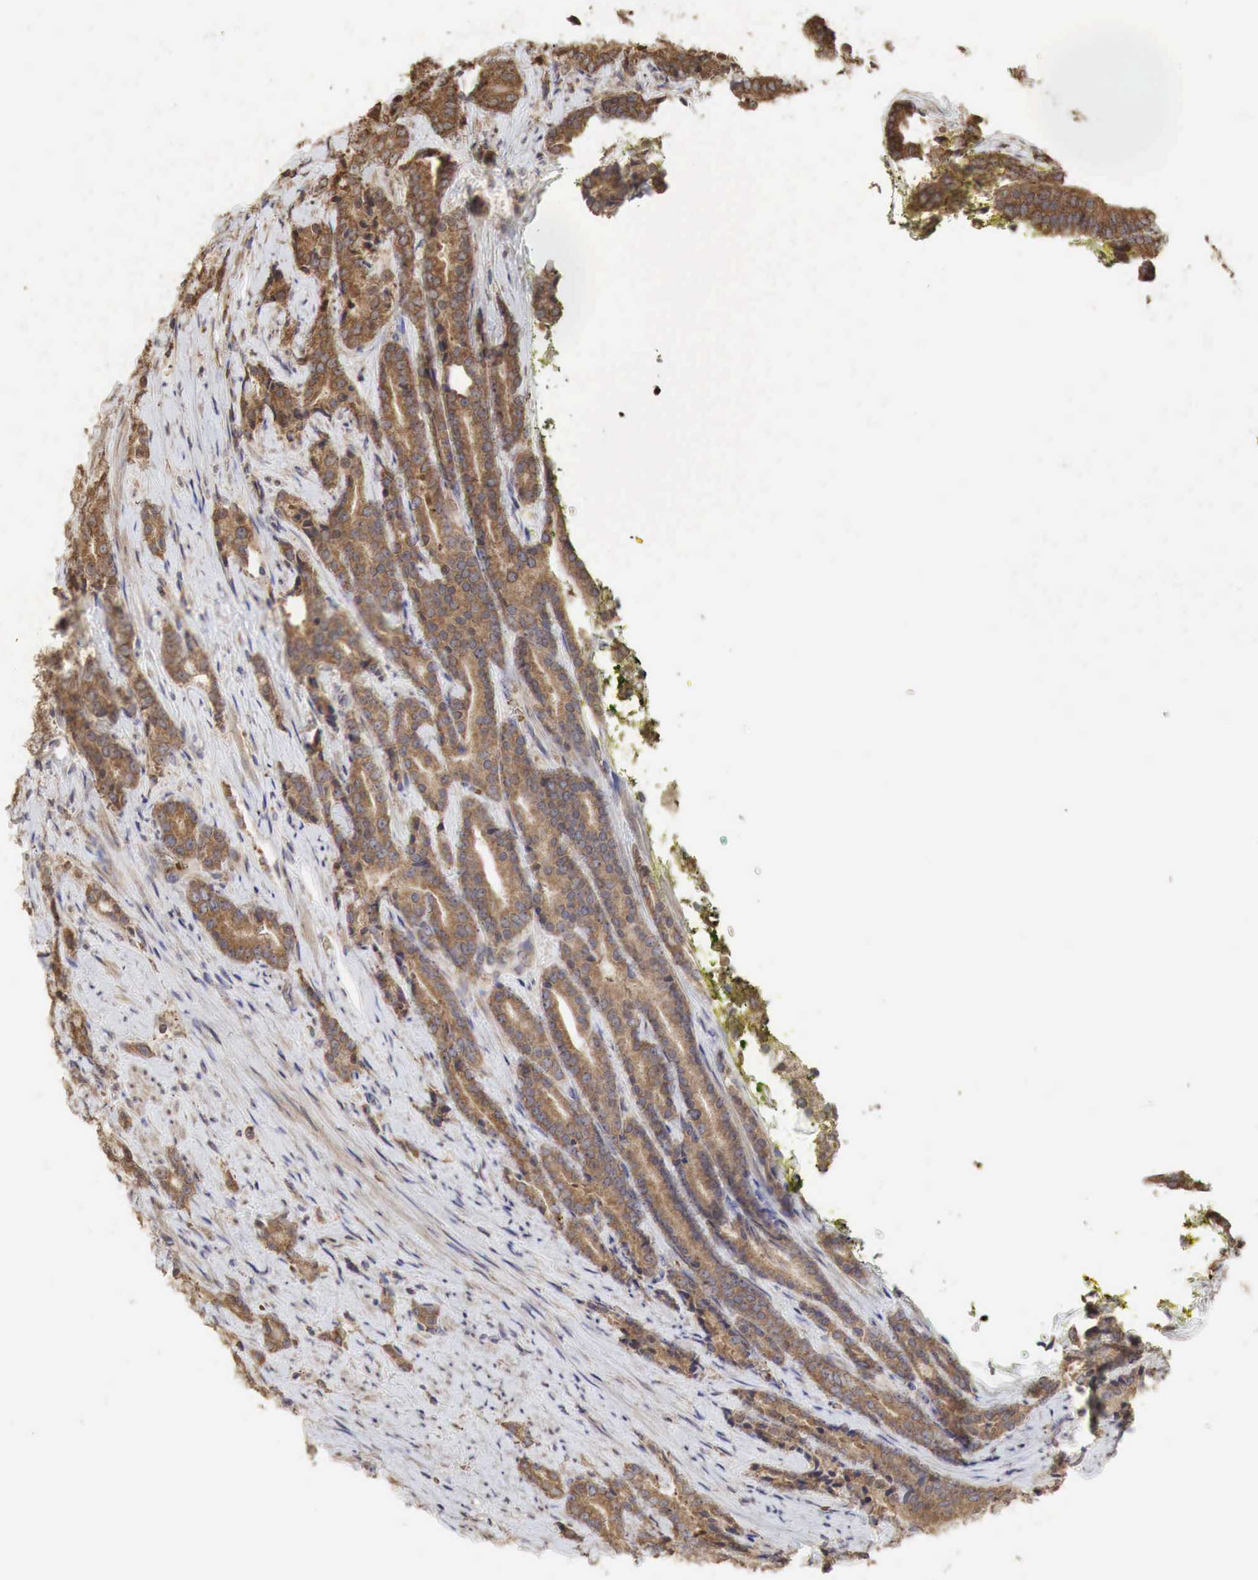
{"staining": {"intensity": "moderate", "quantity": ">75%", "location": "cytoplasmic/membranous"}, "tissue": "prostate cancer", "cell_type": "Tumor cells", "image_type": "cancer", "snomed": [{"axis": "morphology", "description": "Adenocarcinoma, Medium grade"}, {"axis": "topography", "description": "Prostate"}], "caption": "Moderate cytoplasmic/membranous staining is identified in approximately >75% of tumor cells in prostate cancer (medium-grade adenocarcinoma).", "gene": "PABPC5", "patient": {"sex": "male", "age": 65}}